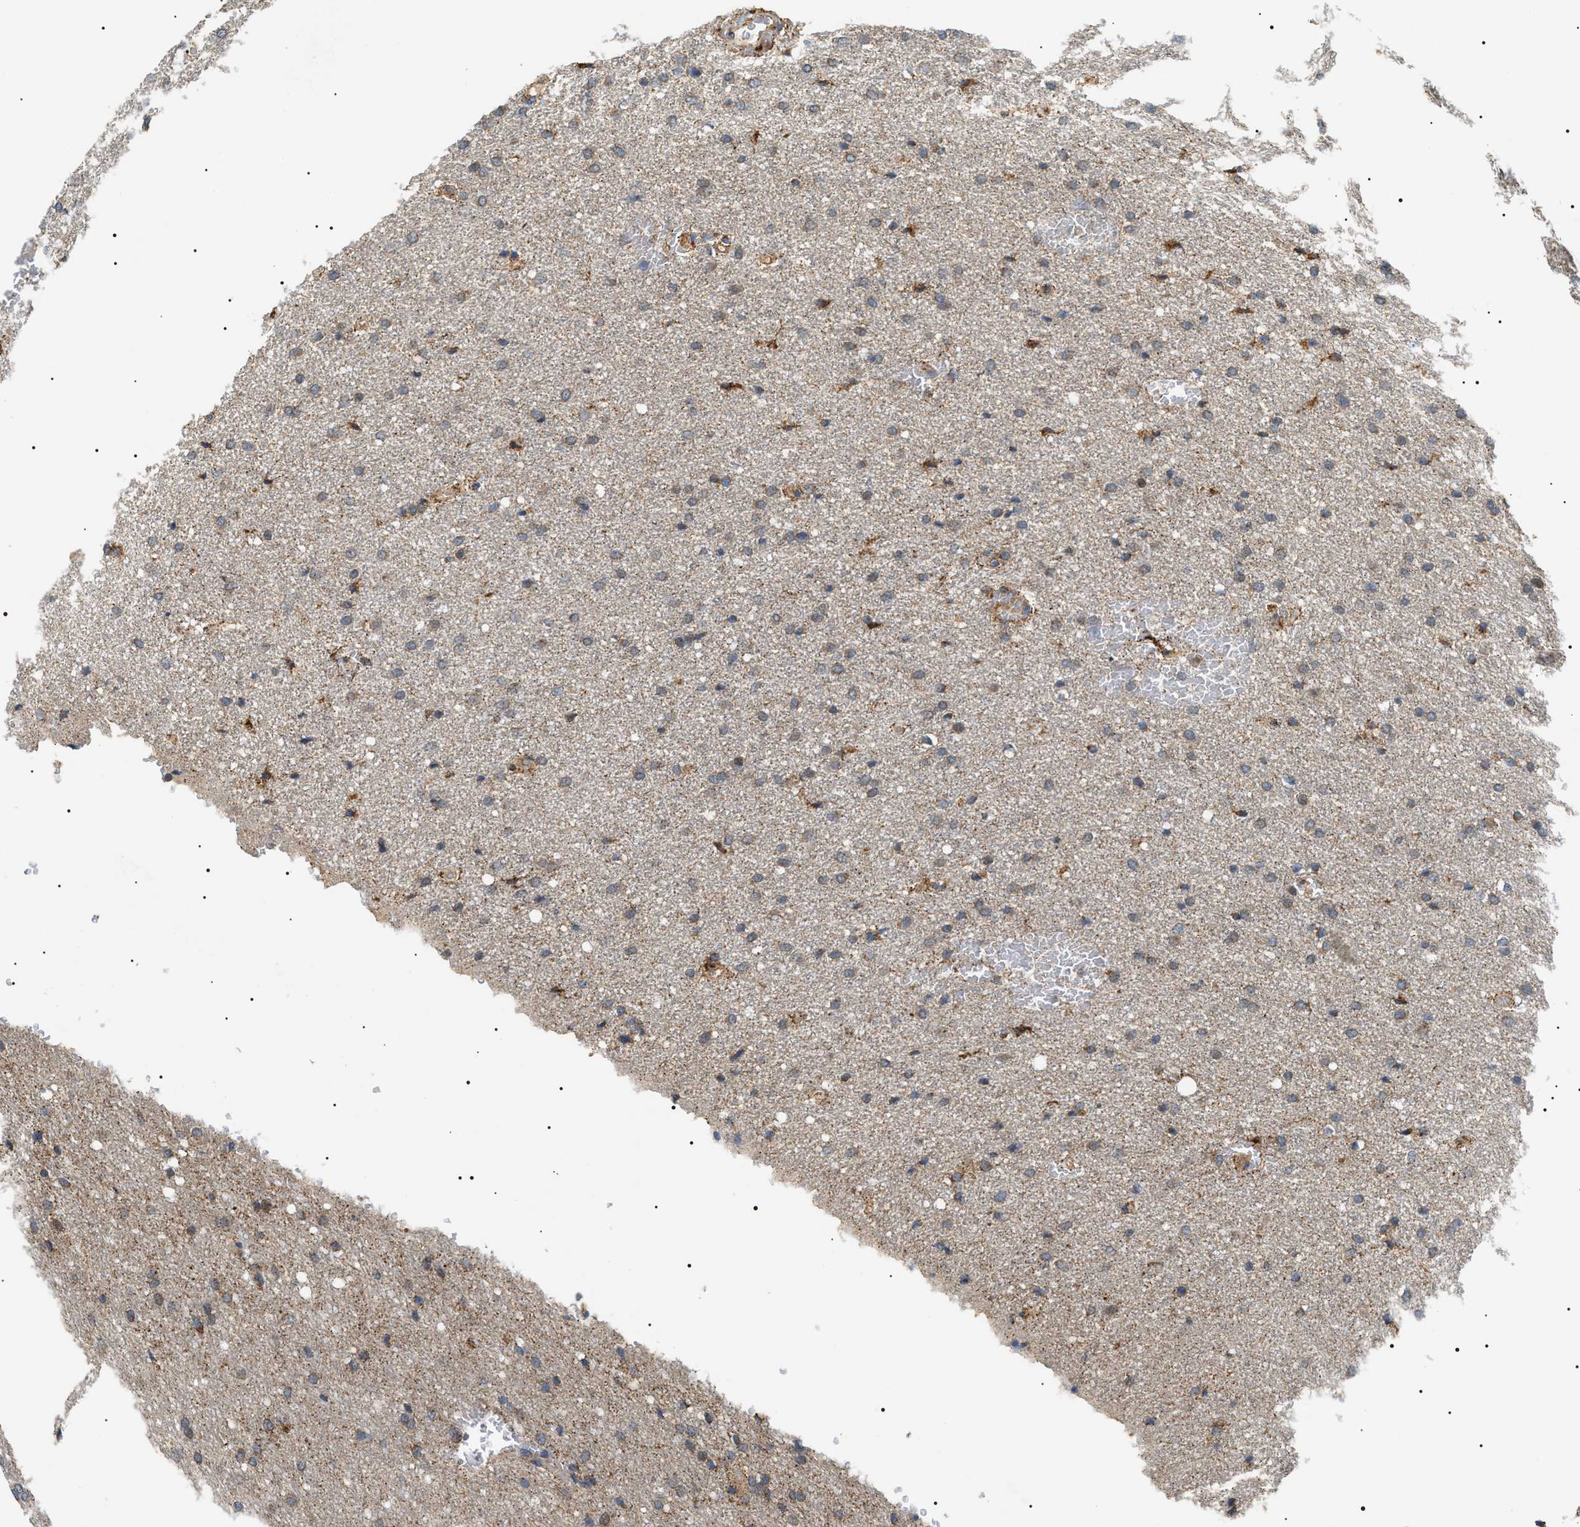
{"staining": {"intensity": "moderate", "quantity": "25%-75%", "location": "cytoplasmic/membranous"}, "tissue": "glioma", "cell_type": "Tumor cells", "image_type": "cancer", "snomed": [{"axis": "morphology", "description": "Glioma, malignant, Low grade"}, {"axis": "topography", "description": "Brain"}], "caption": "About 25%-75% of tumor cells in glioma display moderate cytoplasmic/membranous protein expression as visualized by brown immunohistochemical staining.", "gene": "OXSM", "patient": {"sex": "female", "age": 37}}